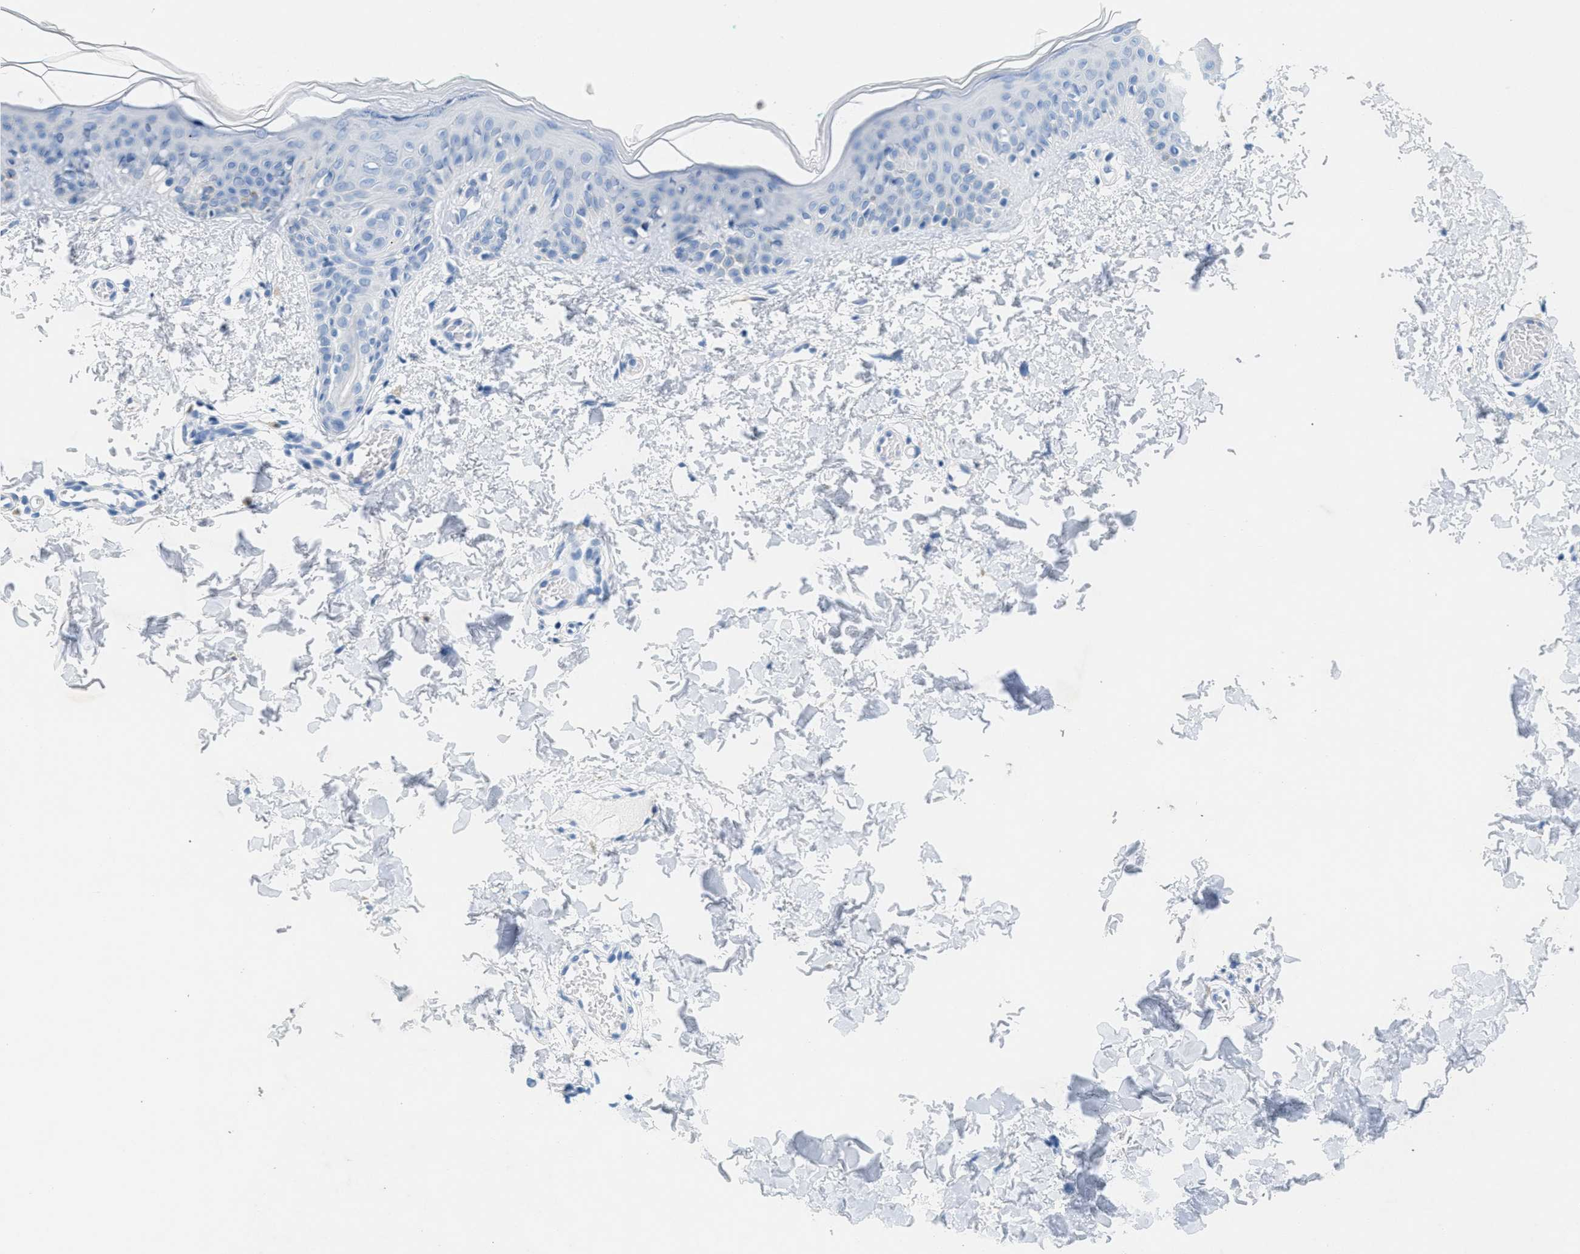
{"staining": {"intensity": "negative", "quantity": "none", "location": "none"}, "tissue": "skin", "cell_type": "Fibroblasts", "image_type": "normal", "snomed": [{"axis": "morphology", "description": "Normal tissue, NOS"}, {"axis": "topography", "description": "Skin"}], "caption": "This is a histopathology image of IHC staining of benign skin, which shows no expression in fibroblasts. (DAB IHC, high magnification).", "gene": "GPM6A", "patient": {"sex": "male", "age": 30}}